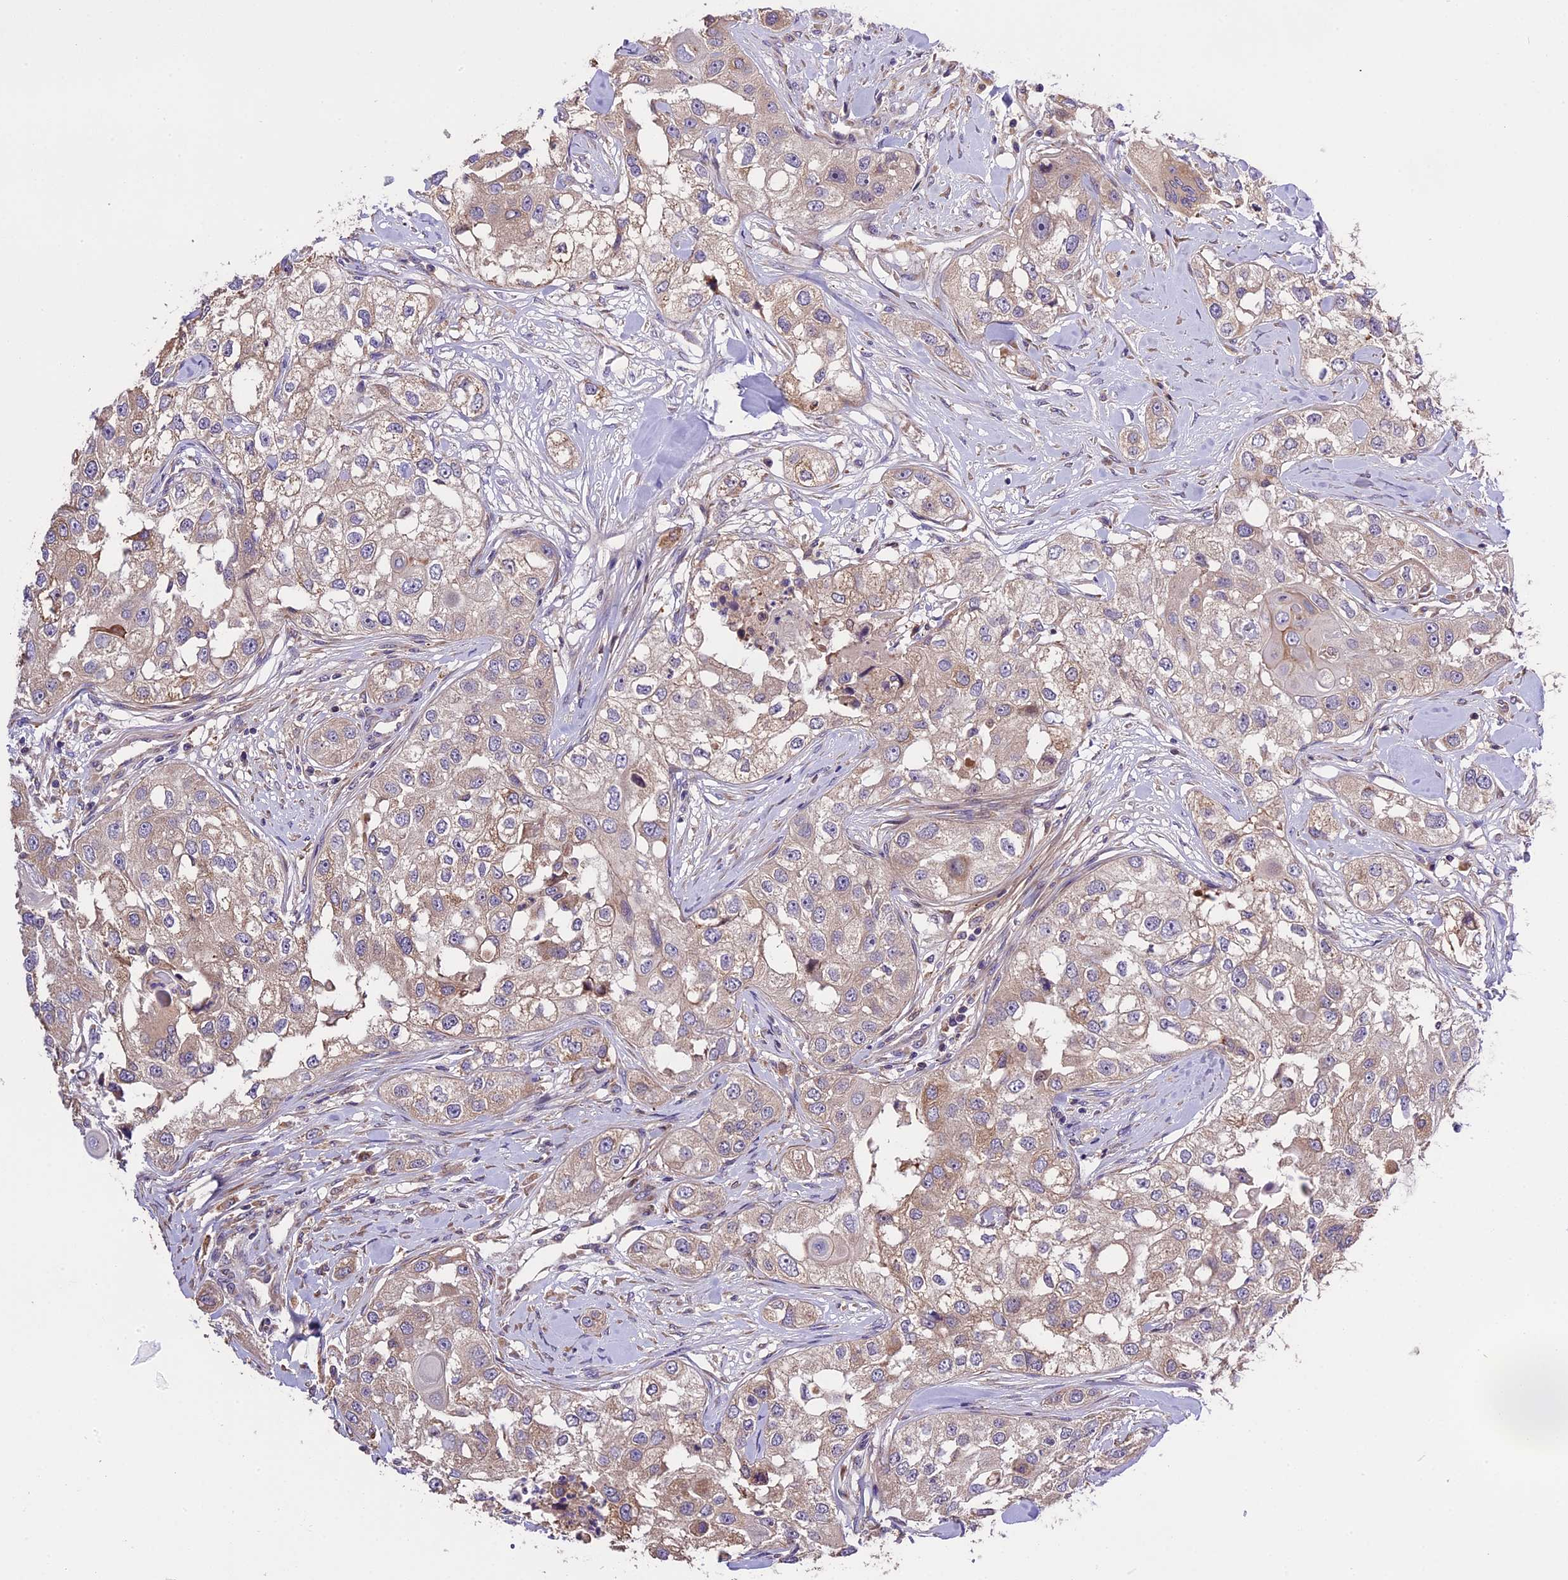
{"staining": {"intensity": "weak", "quantity": ">75%", "location": "cytoplasmic/membranous"}, "tissue": "head and neck cancer", "cell_type": "Tumor cells", "image_type": "cancer", "snomed": [{"axis": "morphology", "description": "Normal tissue, NOS"}, {"axis": "morphology", "description": "Squamous cell carcinoma, NOS"}, {"axis": "topography", "description": "Skeletal muscle"}, {"axis": "topography", "description": "Head-Neck"}], "caption": "Head and neck squamous cell carcinoma stained for a protein reveals weak cytoplasmic/membranous positivity in tumor cells. Using DAB (brown) and hematoxylin (blue) stains, captured at high magnification using brightfield microscopy.", "gene": "ABCC10", "patient": {"sex": "male", "age": 51}}